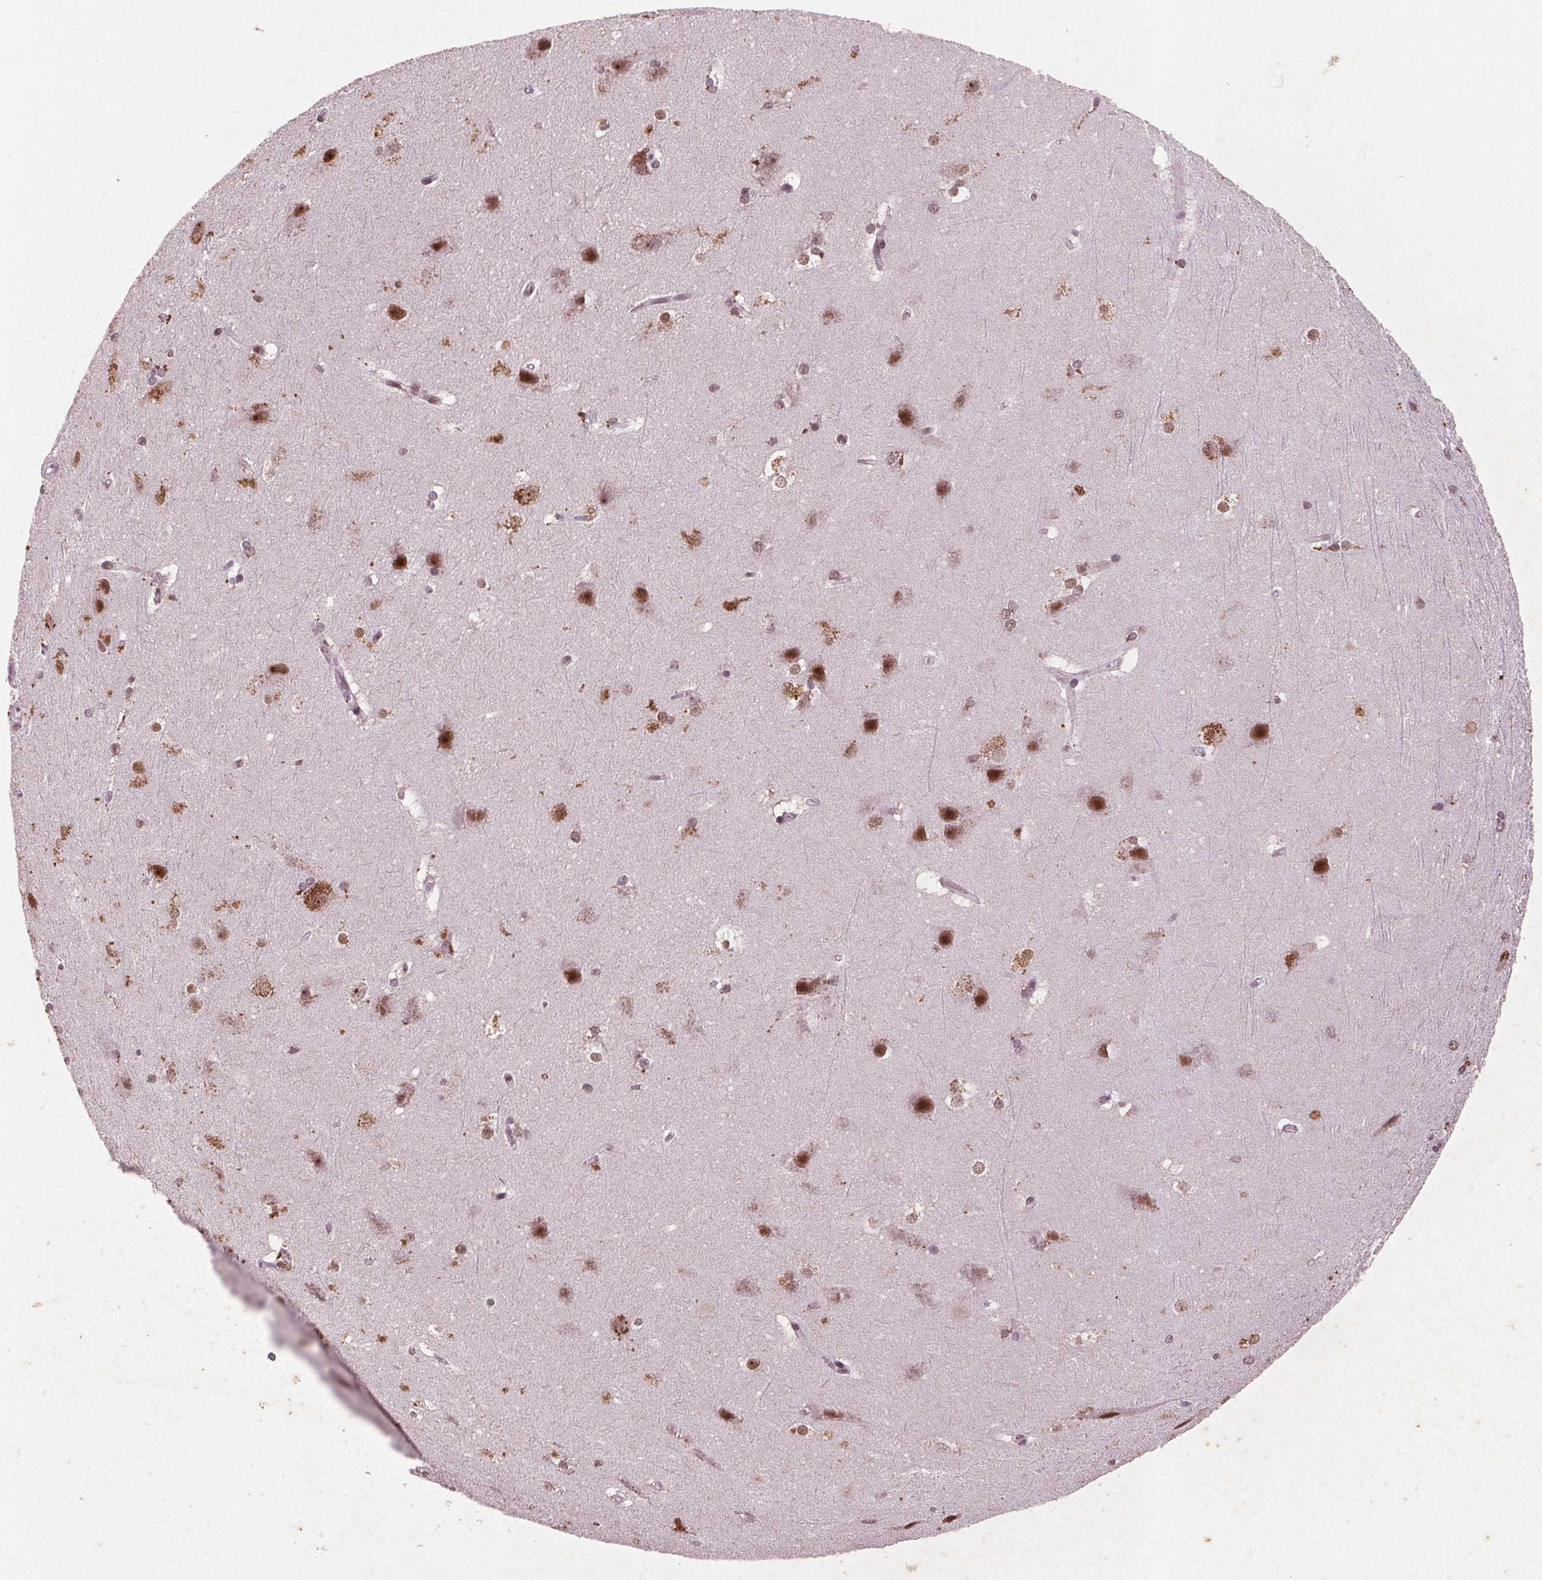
{"staining": {"intensity": "moderate", "quantity": "25%-75%", "location": "nuclear"}, "tissue": "hippocampus", "cell_type": "Glial cells", "image_type": "normal", "snomed": [{"axis": "morphology", "description": "Normal tissue, NOS"}, {"axis": "topography", "description": "Cerebral cortex"}, {"axis": "topography", "description": "Hippocampus"}], "caption": "Hippocampus stained with a brown dye exhibits moderate nuclear positive positivity in about 25%-75% of glial cells.", "gene": "RPS6KA2", "patient": {"sex": "female", "age": 19}}